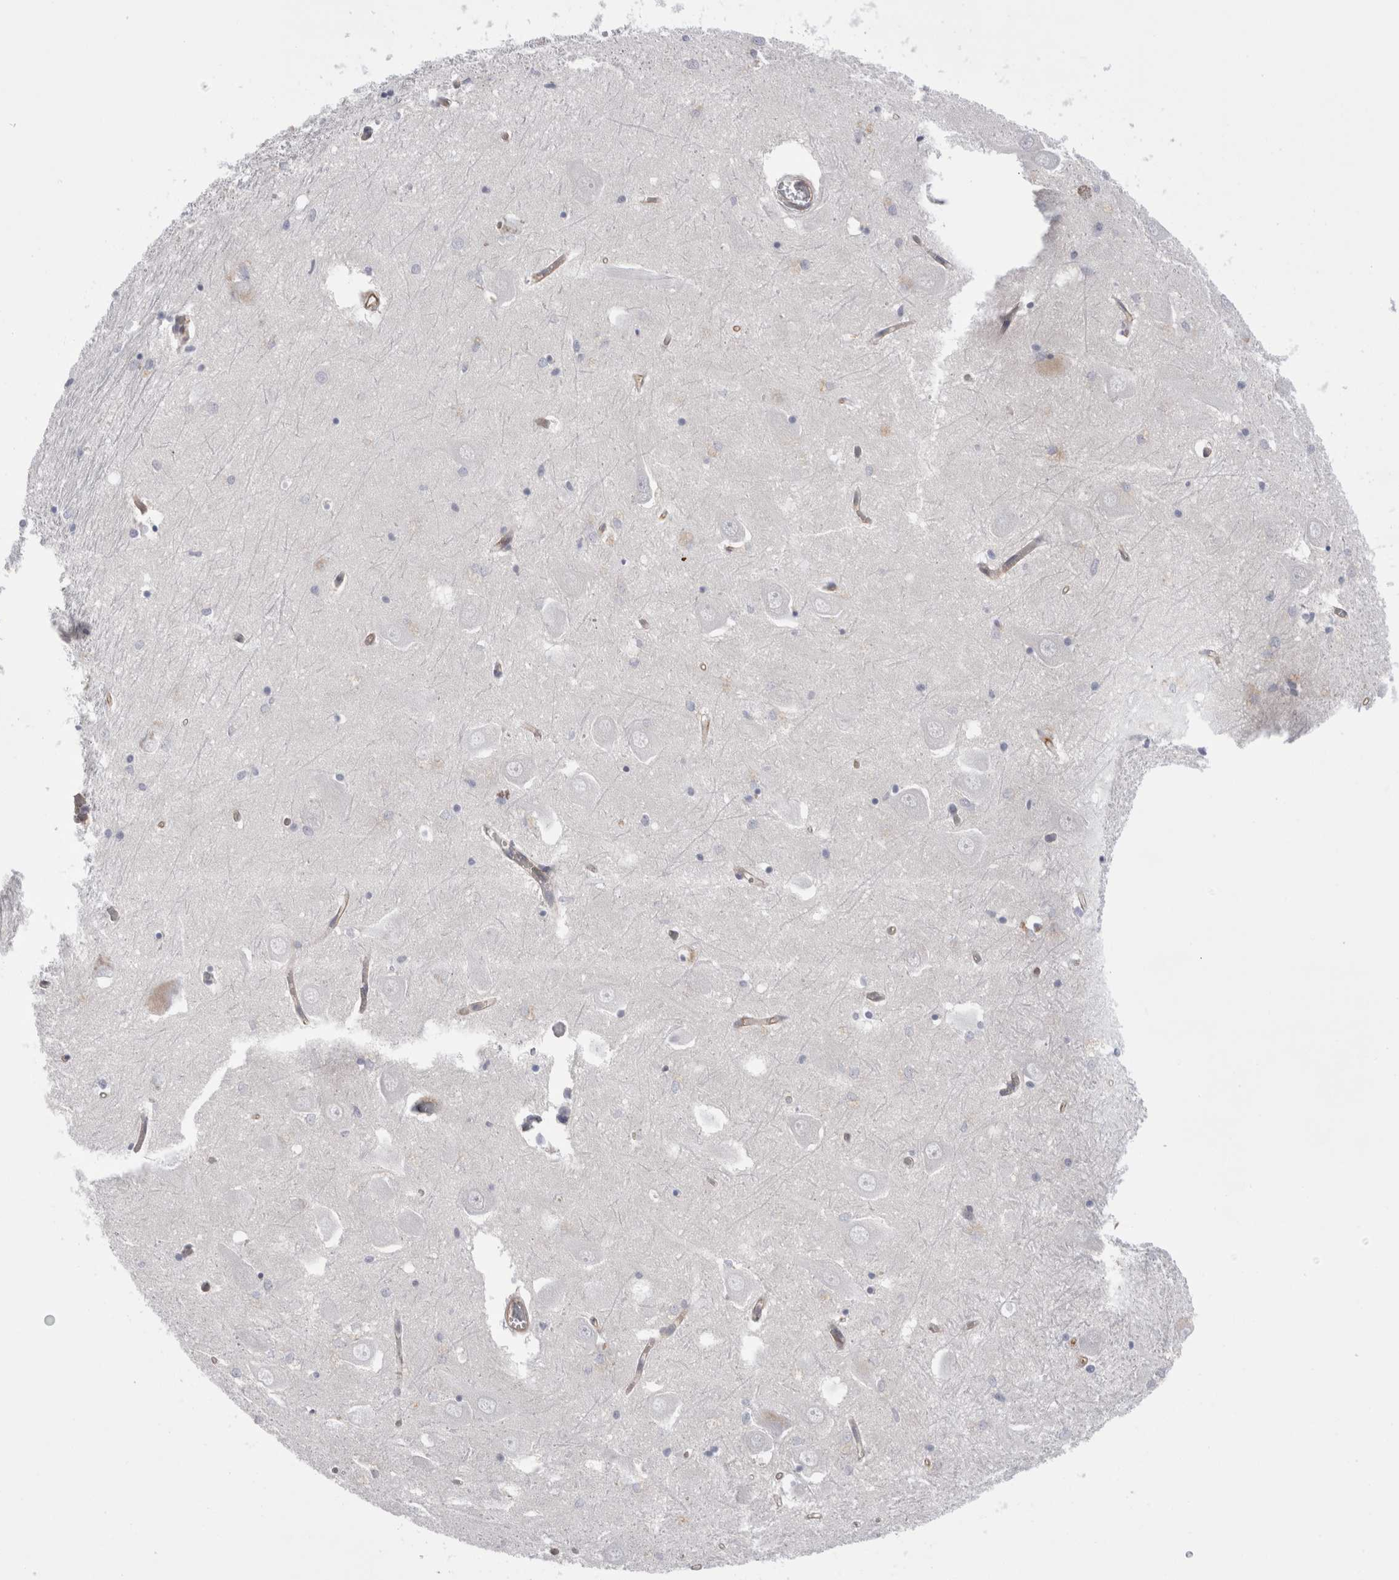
{"staining": {"intensity": "negative", "quantity": "none", "location": "none"}, "tissue": "hippocampus", "cell_type": "Glial cells", "image_type": "normal", "snomed": [{"axis": "morphology", "description": "Normal tissue, NOS"}, {"axis": "topography", "description": "Hippocampus"}], "caption": "Human hippocampus stained for a protein using IHC shows no expression in glial cells.", "gene": "VANGL1", "patient": {"sex": "male", "age": 70}}